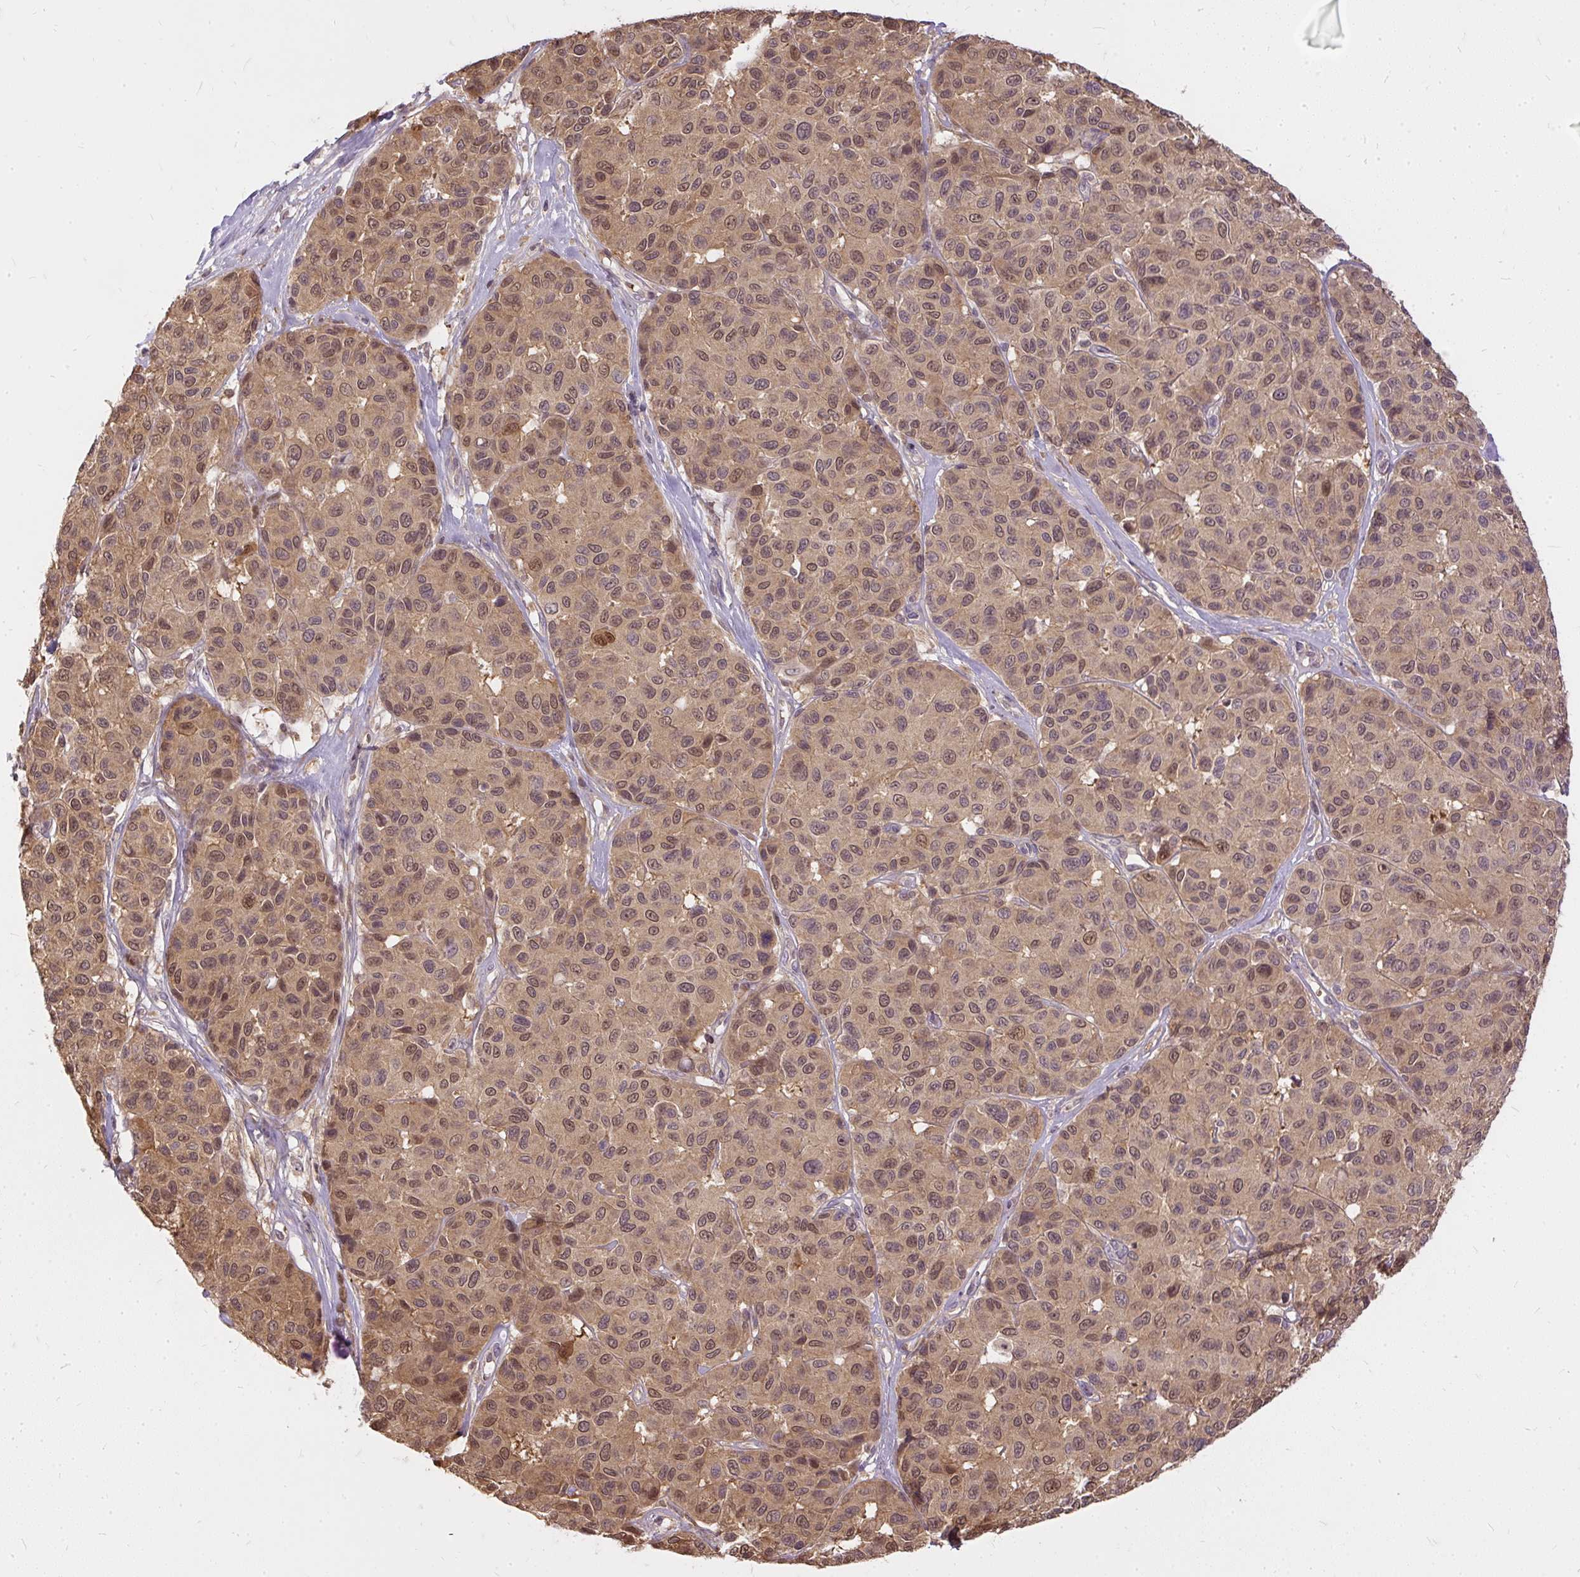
{"staining": {"intensity": "moderate", "quantity": ">75%", "location": "cytoplasmic/membranous,nuclear"}, "tissue": "melanoma", "cell_type": "Tumor cells", "image_type": "cancer", "snomed": [{"axis": "morphology", "description": "Malignant melanoma, NOS"}, {"axis": "topography", "description": "Skin"}], "caption": "Human malignant melanoma stained with a protein marker exhibits moderate staining in tumor cells.", "gene": "AP5S1", "patient": {"sex": "female", "age": 66}}